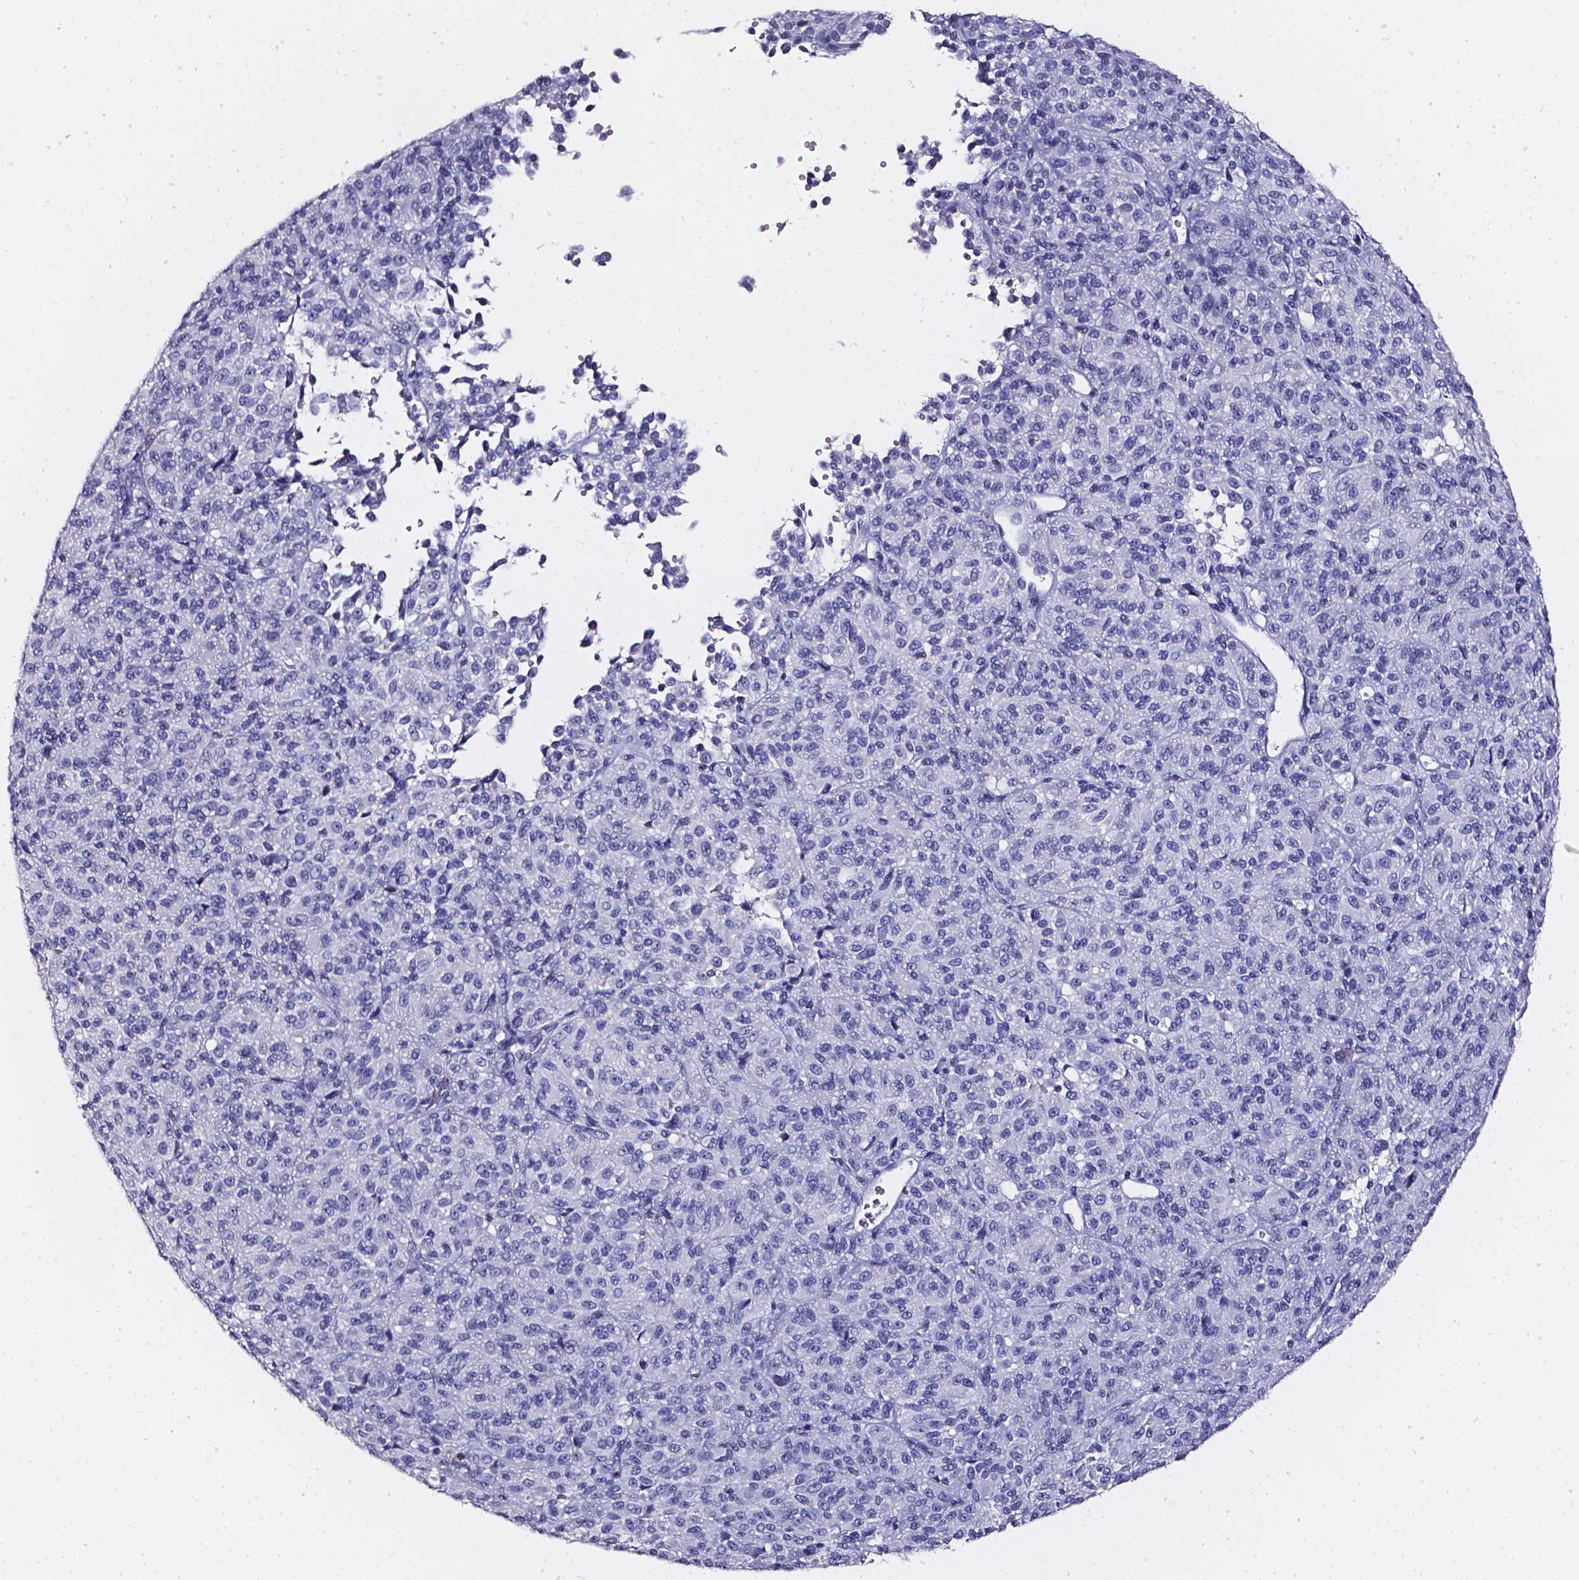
{"staining": {"intensity": "negative", "quantity": "none", "location": "none"}, "tissue": "melanoma", "cell_type": "Tumor cells", "image_type": "cancer", "snomed": [{"axis": "morphology", "description": "Malignant melanoma, Metastatic site"}, {"axis": "topography", "description": "Brain"}], "caption": "Tumor cells are negative for brown protein staining in melanoma.", "gene": "AKR1B10", "patient": {"sex": "female", "age": 56}}